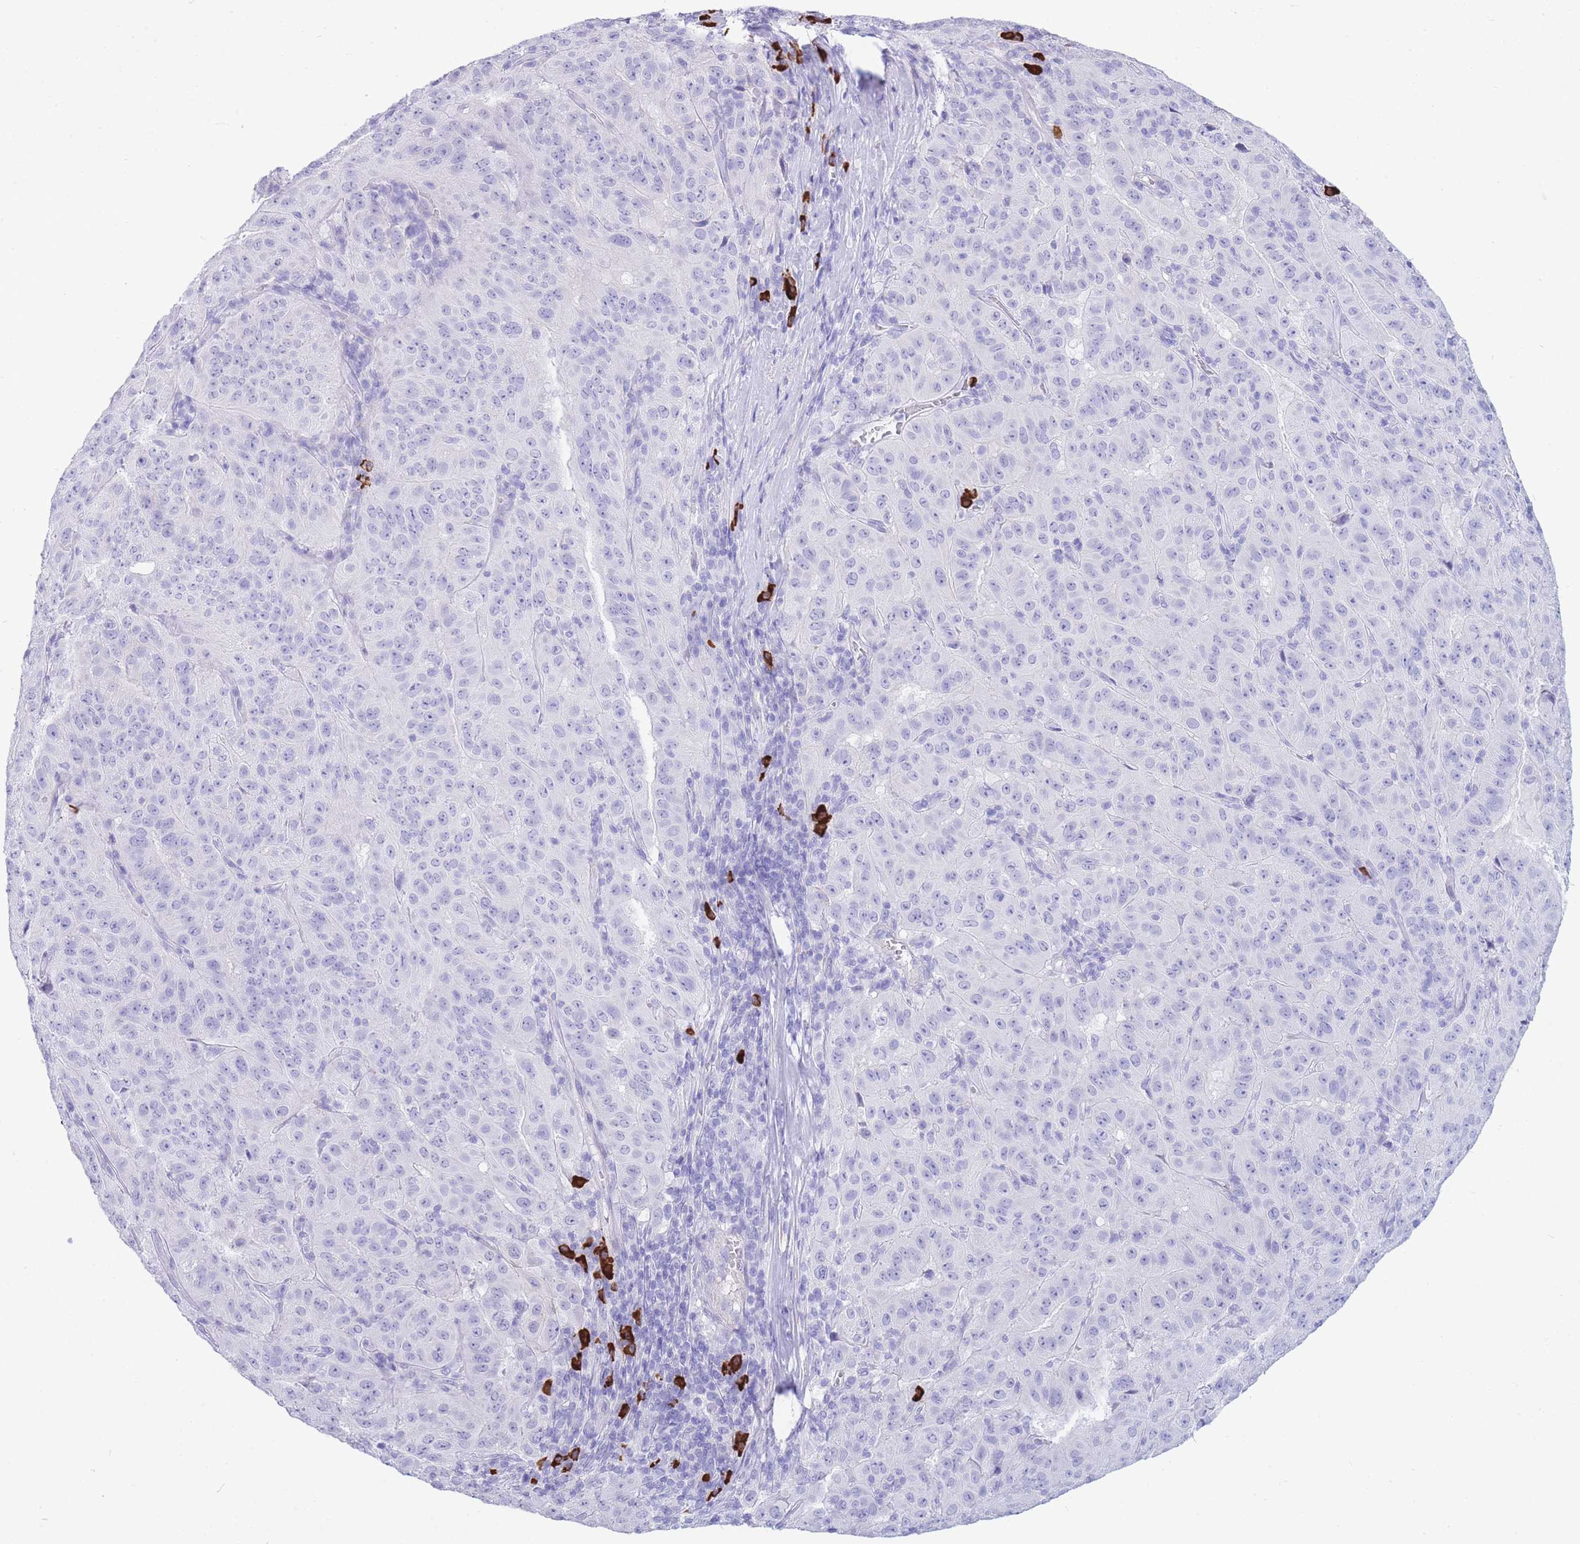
{"staining": {"intensity": "negative", "quantity": "none", "location": "none"}, "tissue": "pancreatic cancer", "cell_type": "Tumor cells", "image_type": "cancer", "snomed": [{"axis": "morphology", "description": "Adenocarcinoma, NOS"}, {"axis": "topography", "description": "Pancreas"}], "caption": "High power microscopy micrograph of an IHC photomicrograph of pancreatic adenocarcinoma, revealing no significant staining in tumor cells. (DAB immunohistochemistry, high magnification).", "gene": "ZFP62", "patient": {"sex": "male", "age": 63}}